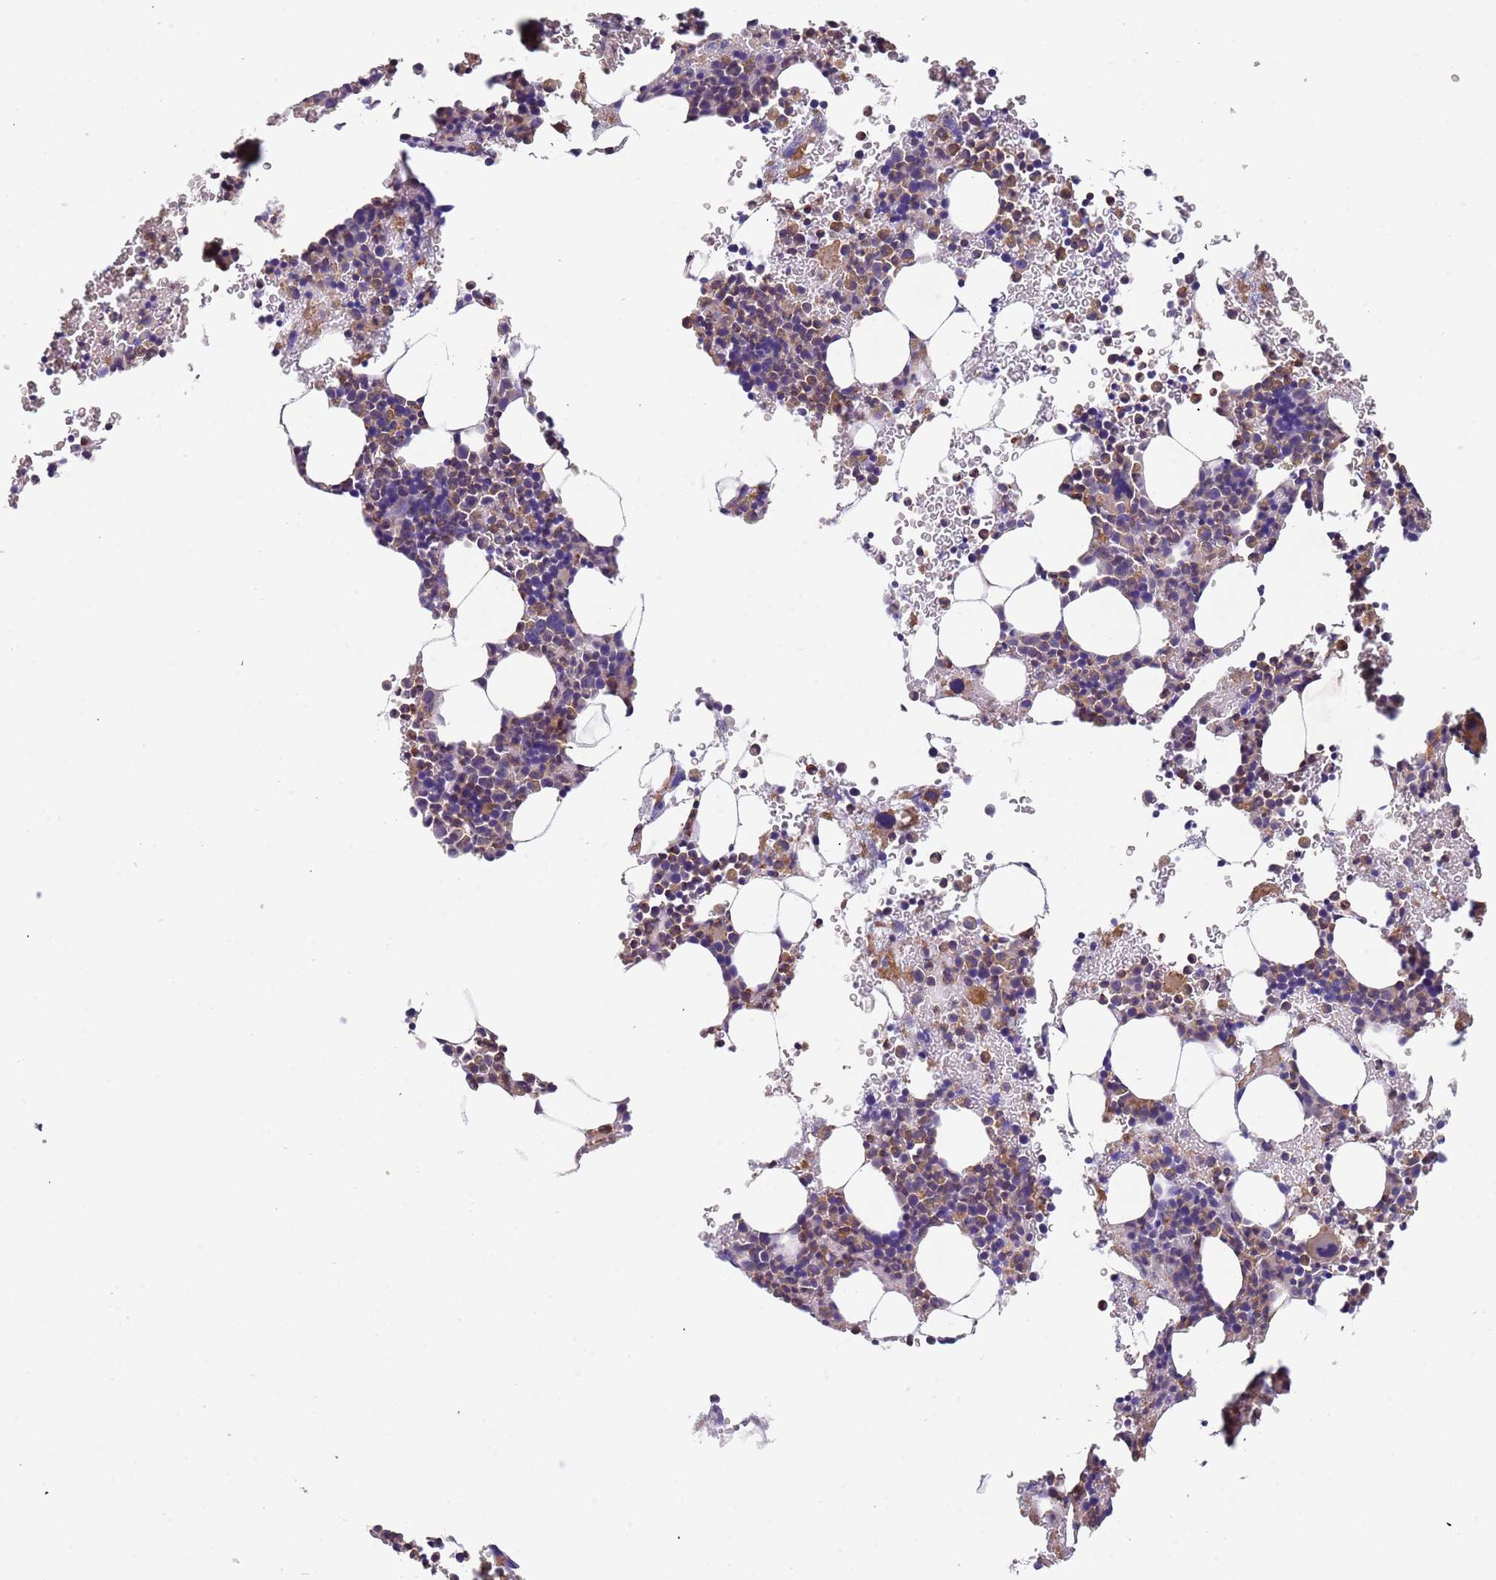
{"staining": {"intensity": "weak", "quantity": "<25%", "location": "cytoplasmic/membranous"}, "tissue": "bone marrow", "cell_type": "Hematopoietic cells", "image_type": "normal", "snomed": [{"axis": "morphology", "description": "Normal tissue, NOS"}, {"axis": "topography", "description": "Bone marrow"}], "caption": "This is an immunohistochemistry (IHC) image of unremarkable bone marrow. There is no positivity in hematopoietic cells.", "gene": "SYT4", "patient": {"sex": "male", "age": 41}}